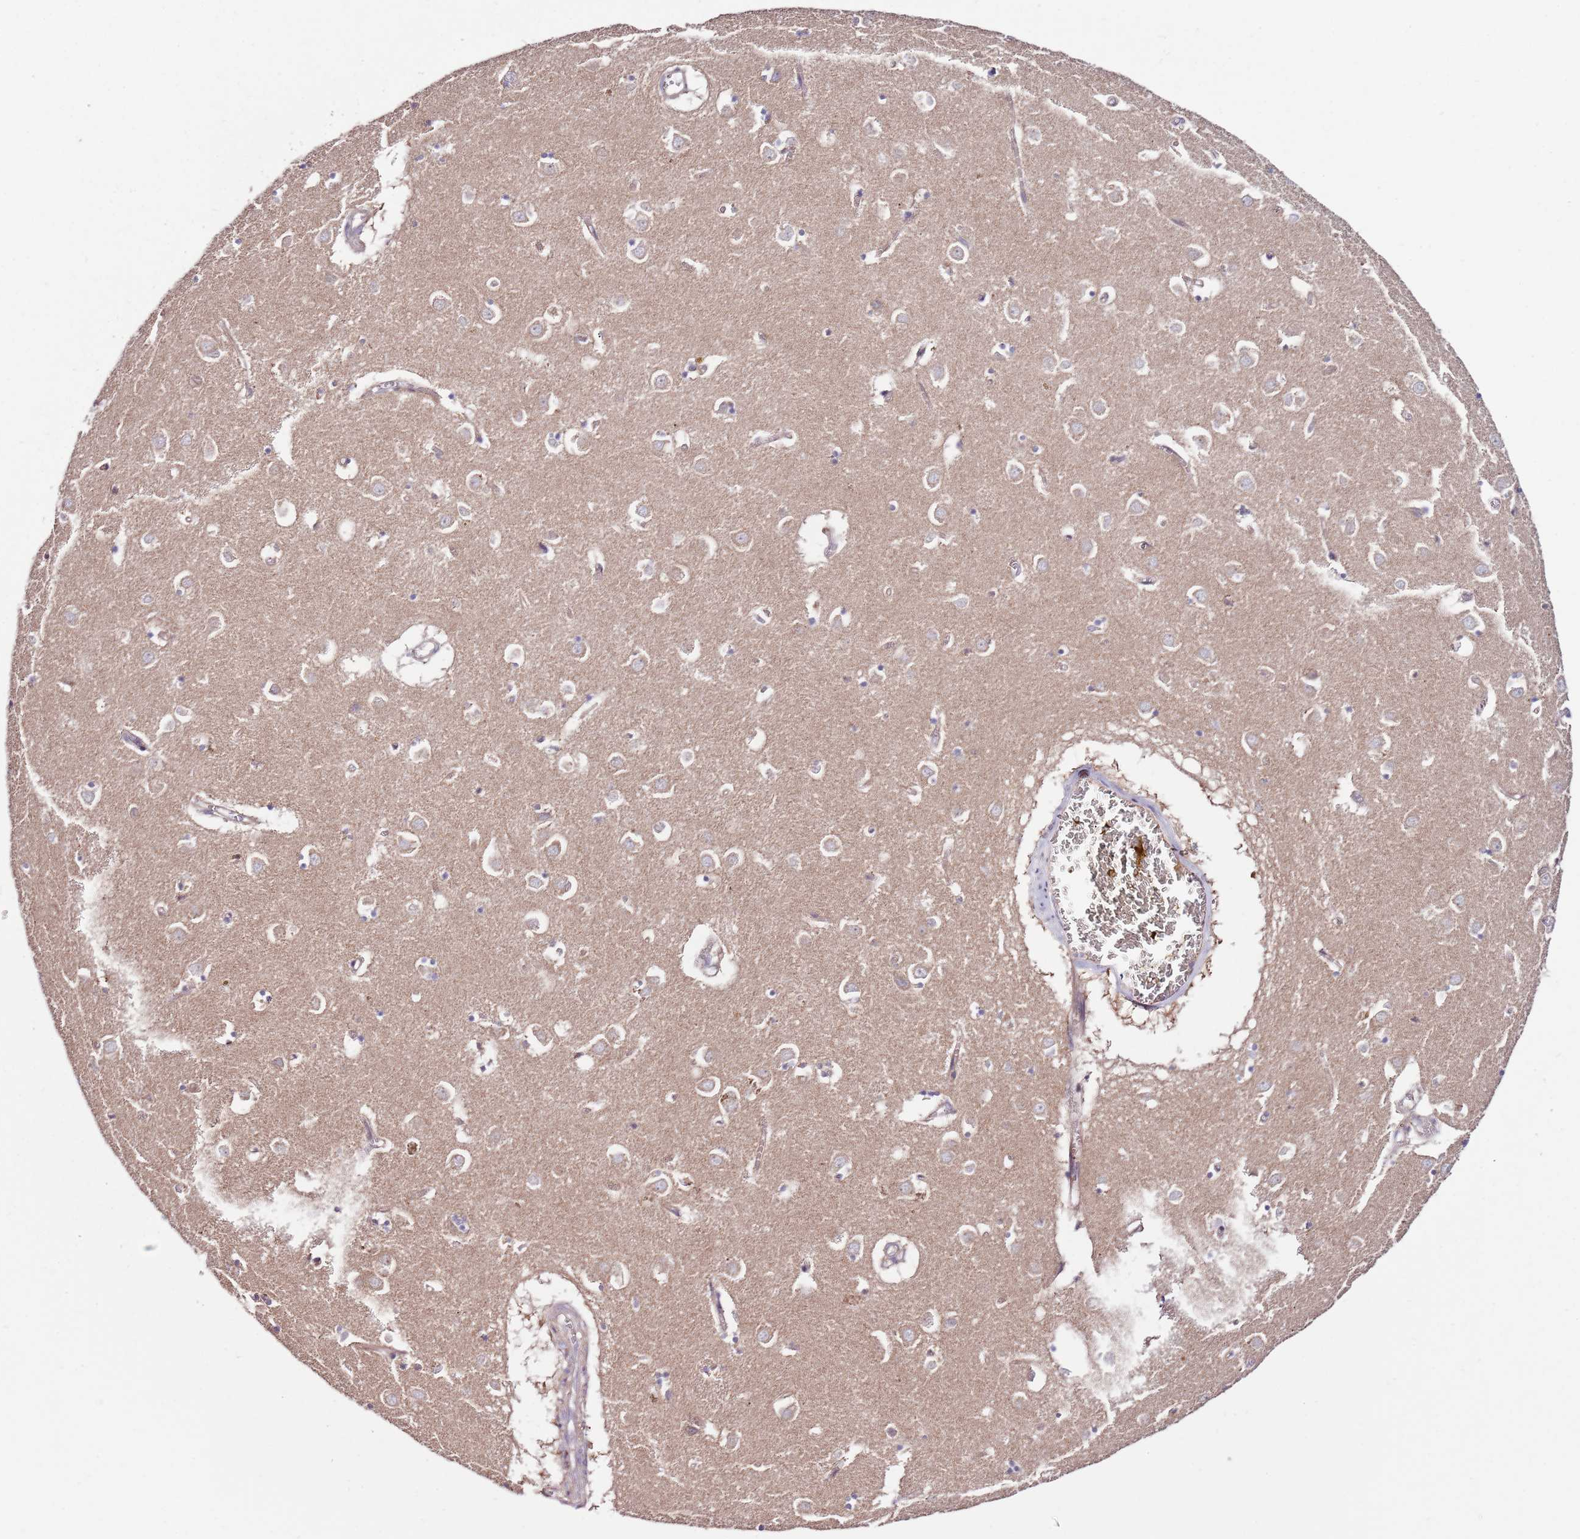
{"staining": {"intensity": "weak", "quantity": "<25%", "location": "cytoplasmic/membranous"}, "tissue": "caudate", "cell_type": "Glial cells", "image_type": "normal", "snomed": [{"axis": "morphology", "description": "Normal tissue, NOS"}, {"axis": "topography", "description": "Lateral ventricle wall"}], "caption": "DAB immunohistochemical staining of unremarkable caudate shows no significant expression in glial cells.", "gene": "SMG1", "patient": {"sex": "male", "age": 70}}